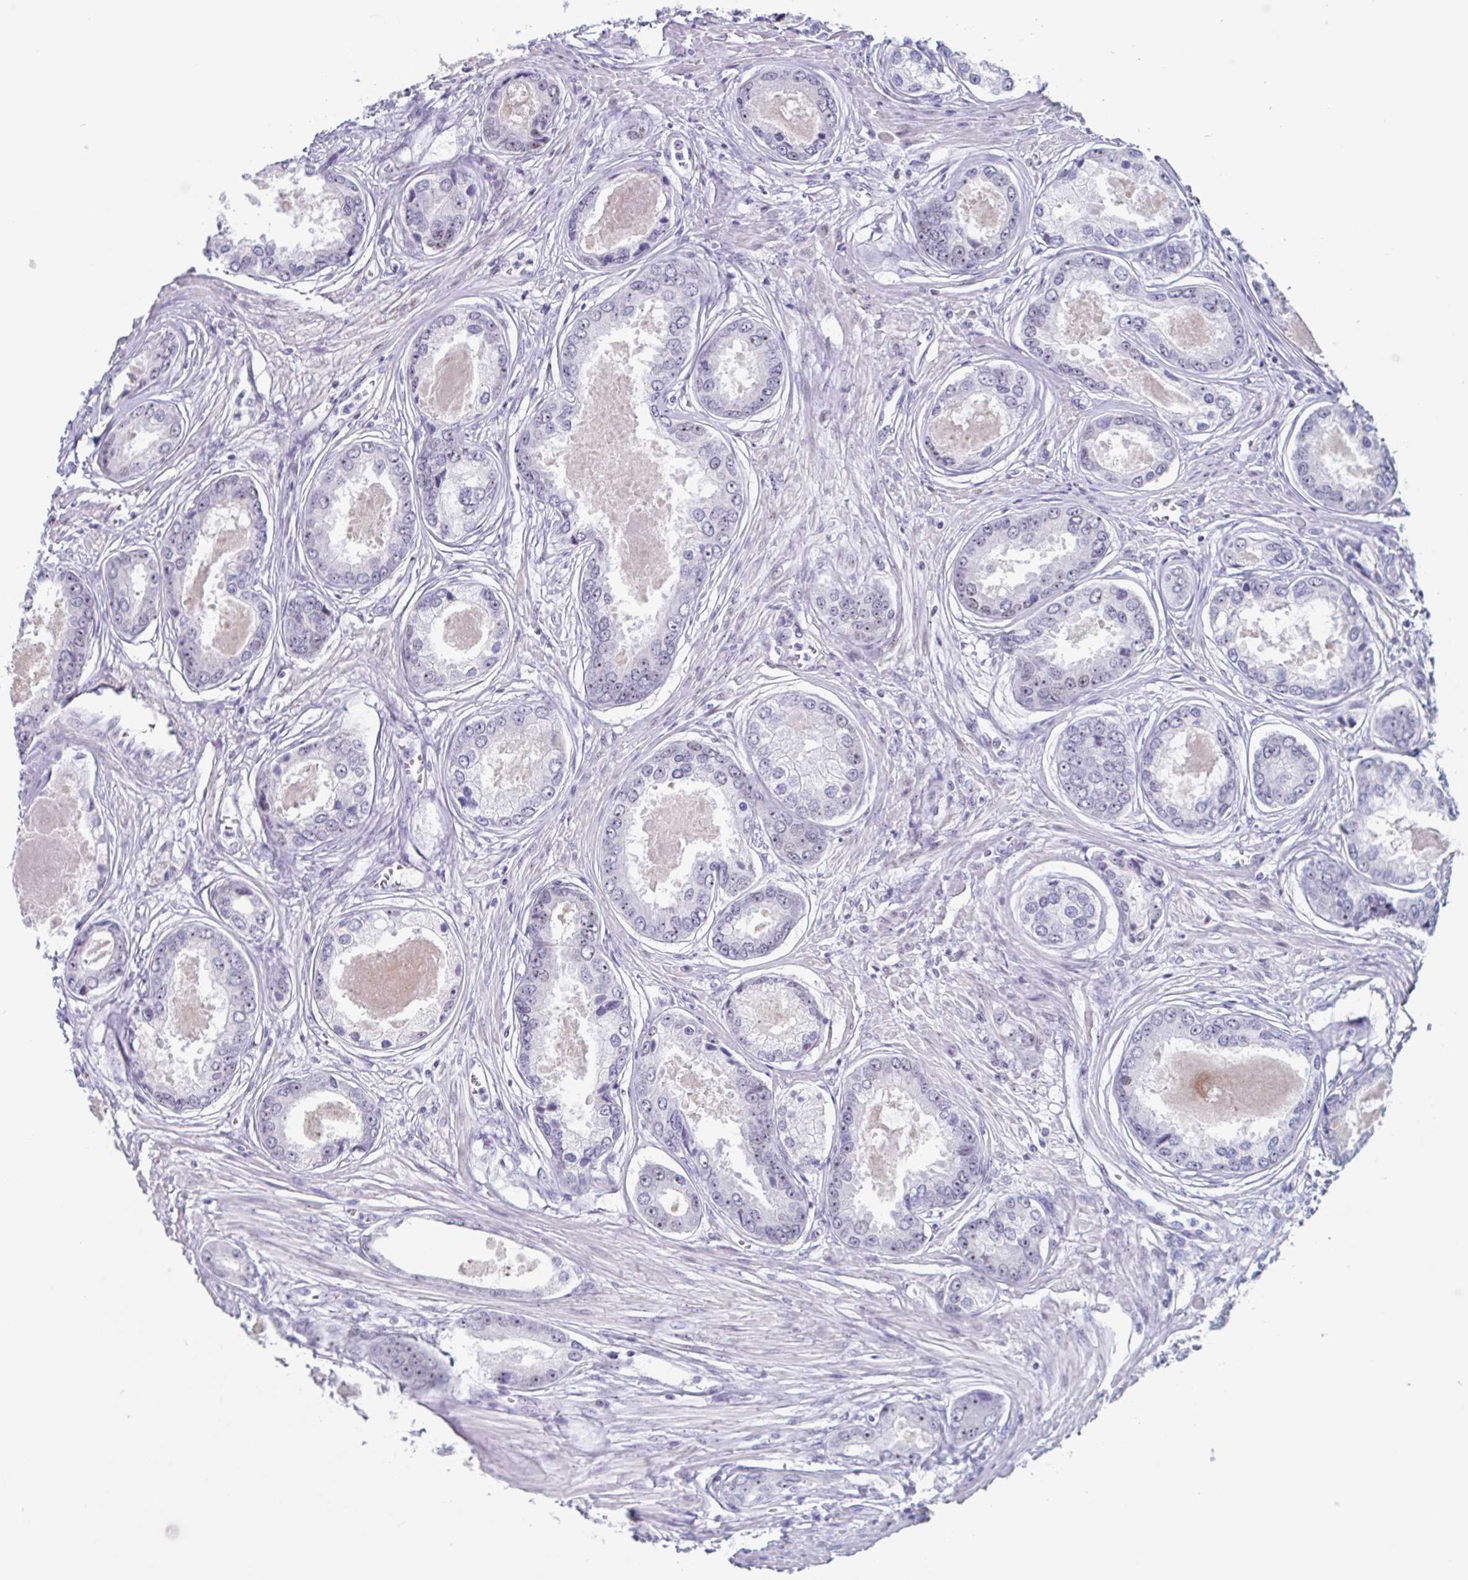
{"staining": {"intensity": "weak", "quantity": "25%-75%", "location": "nuclear"}, "tissue": "prostate cancer", "cell_type": "Tumor cells", "image_type": "cancer", "snomed": [{"axis": "morphology", "description": "Adenocarcinoma, Low grade"}, {"axis": "topography", "description": "Prostate"}], "caption": "This photomicrograph shows immunohistochemistry staining of prostate cancer, with low weak nuclear expression in approximately 25%-75% of tumor cells.", "gene": "LENG9", "patient": {"sex": "male", "age": 68}}